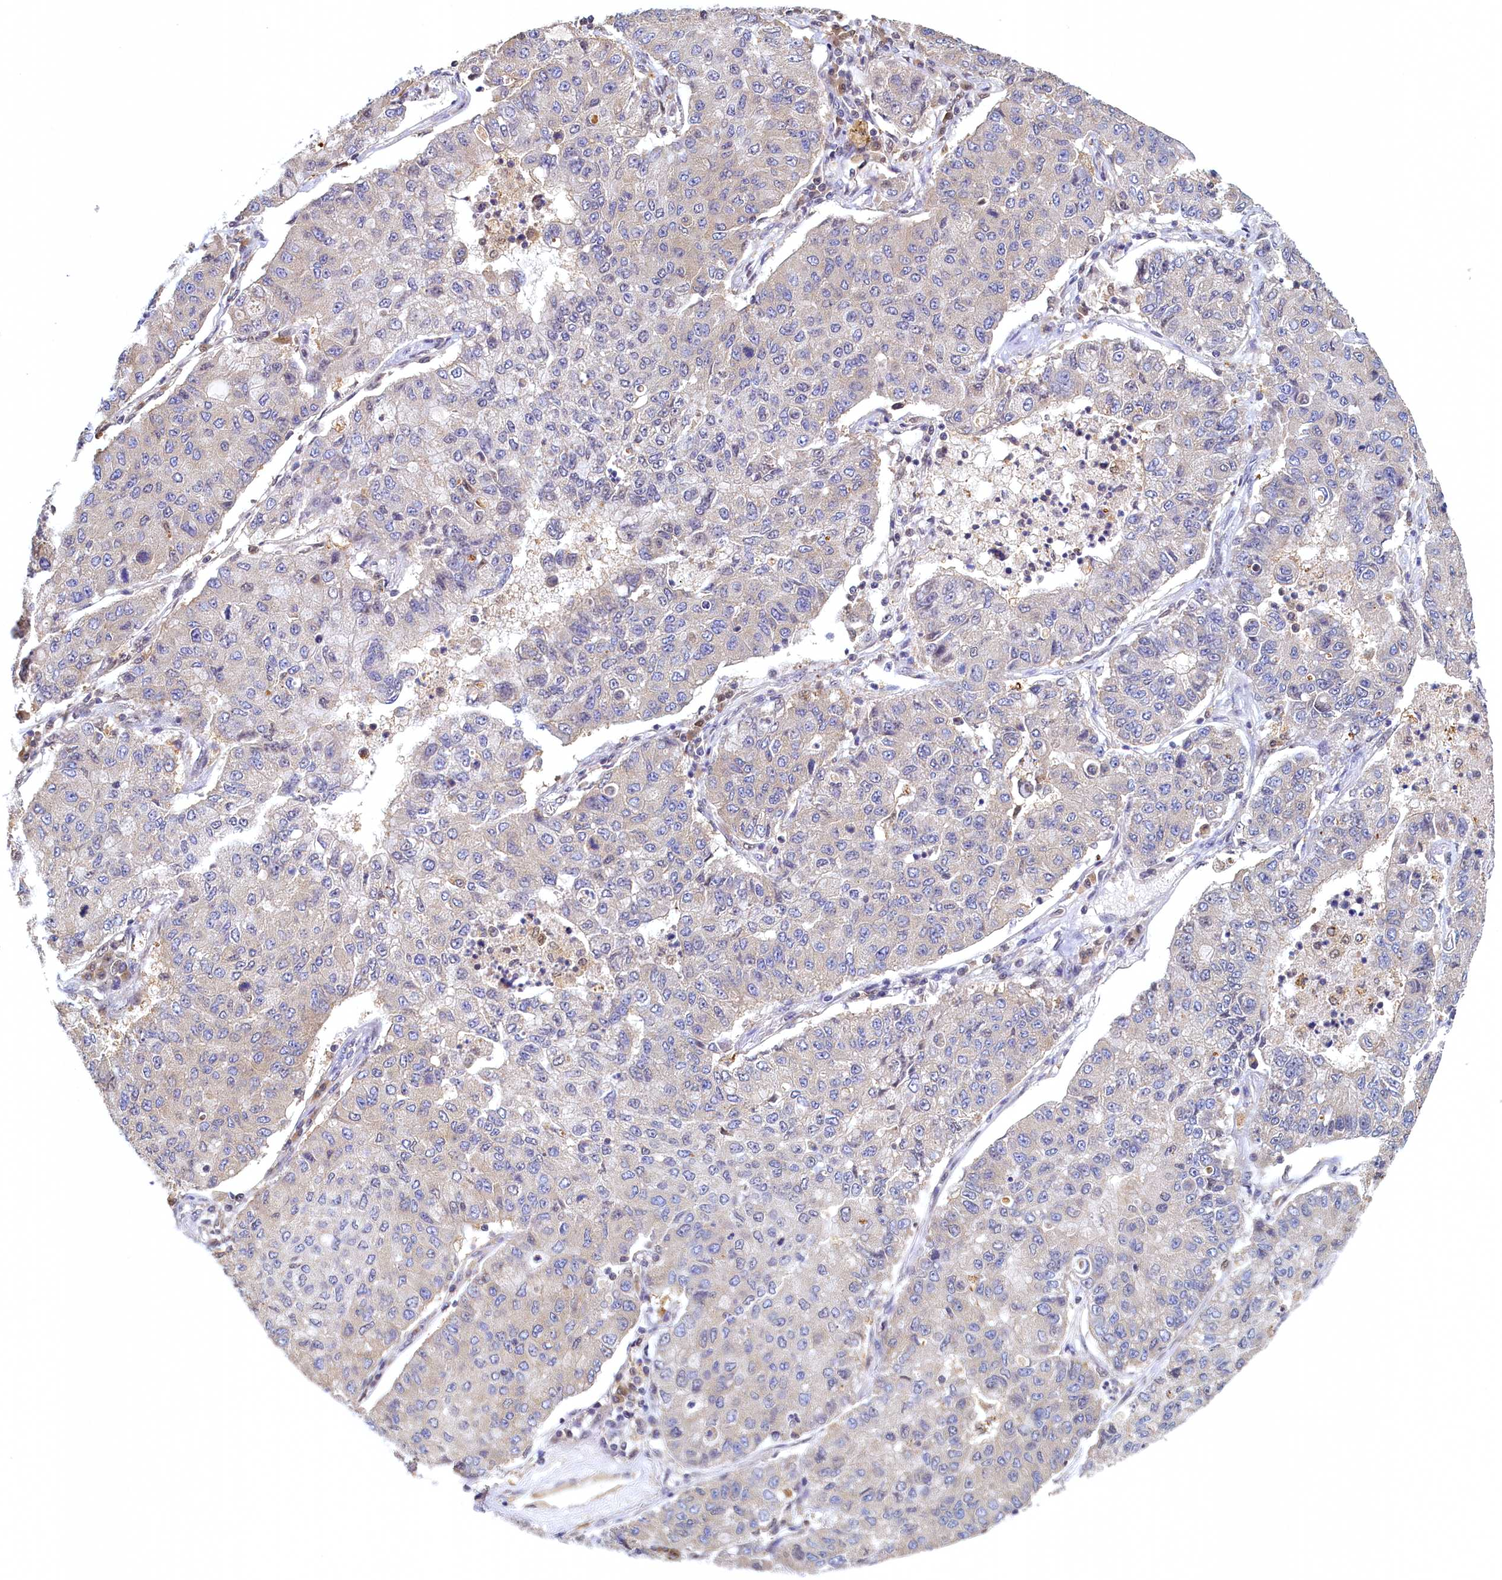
{"staining": {"intensity": "weak", "quantity": "<25%", "location": "cytoplasmic/membranous"}, "tissue": "lung cancer", "cell_type": "Tumor cells", "image_type": "cancer", "snomed": [{"axis": "morphology", "description": "Squamous cell carcinoma, NOS"}, {"axis": "topography", "description": "Lung"}], "caption": "An IHC micrograph of lung squamous cell carcinoma is shown. There is no staining in tumor cells of lung squamous cell carcinoma. Nuclei are stained in blue.", "gene": "PAAF1", "patient": {"sex": "male", "age": 74}}